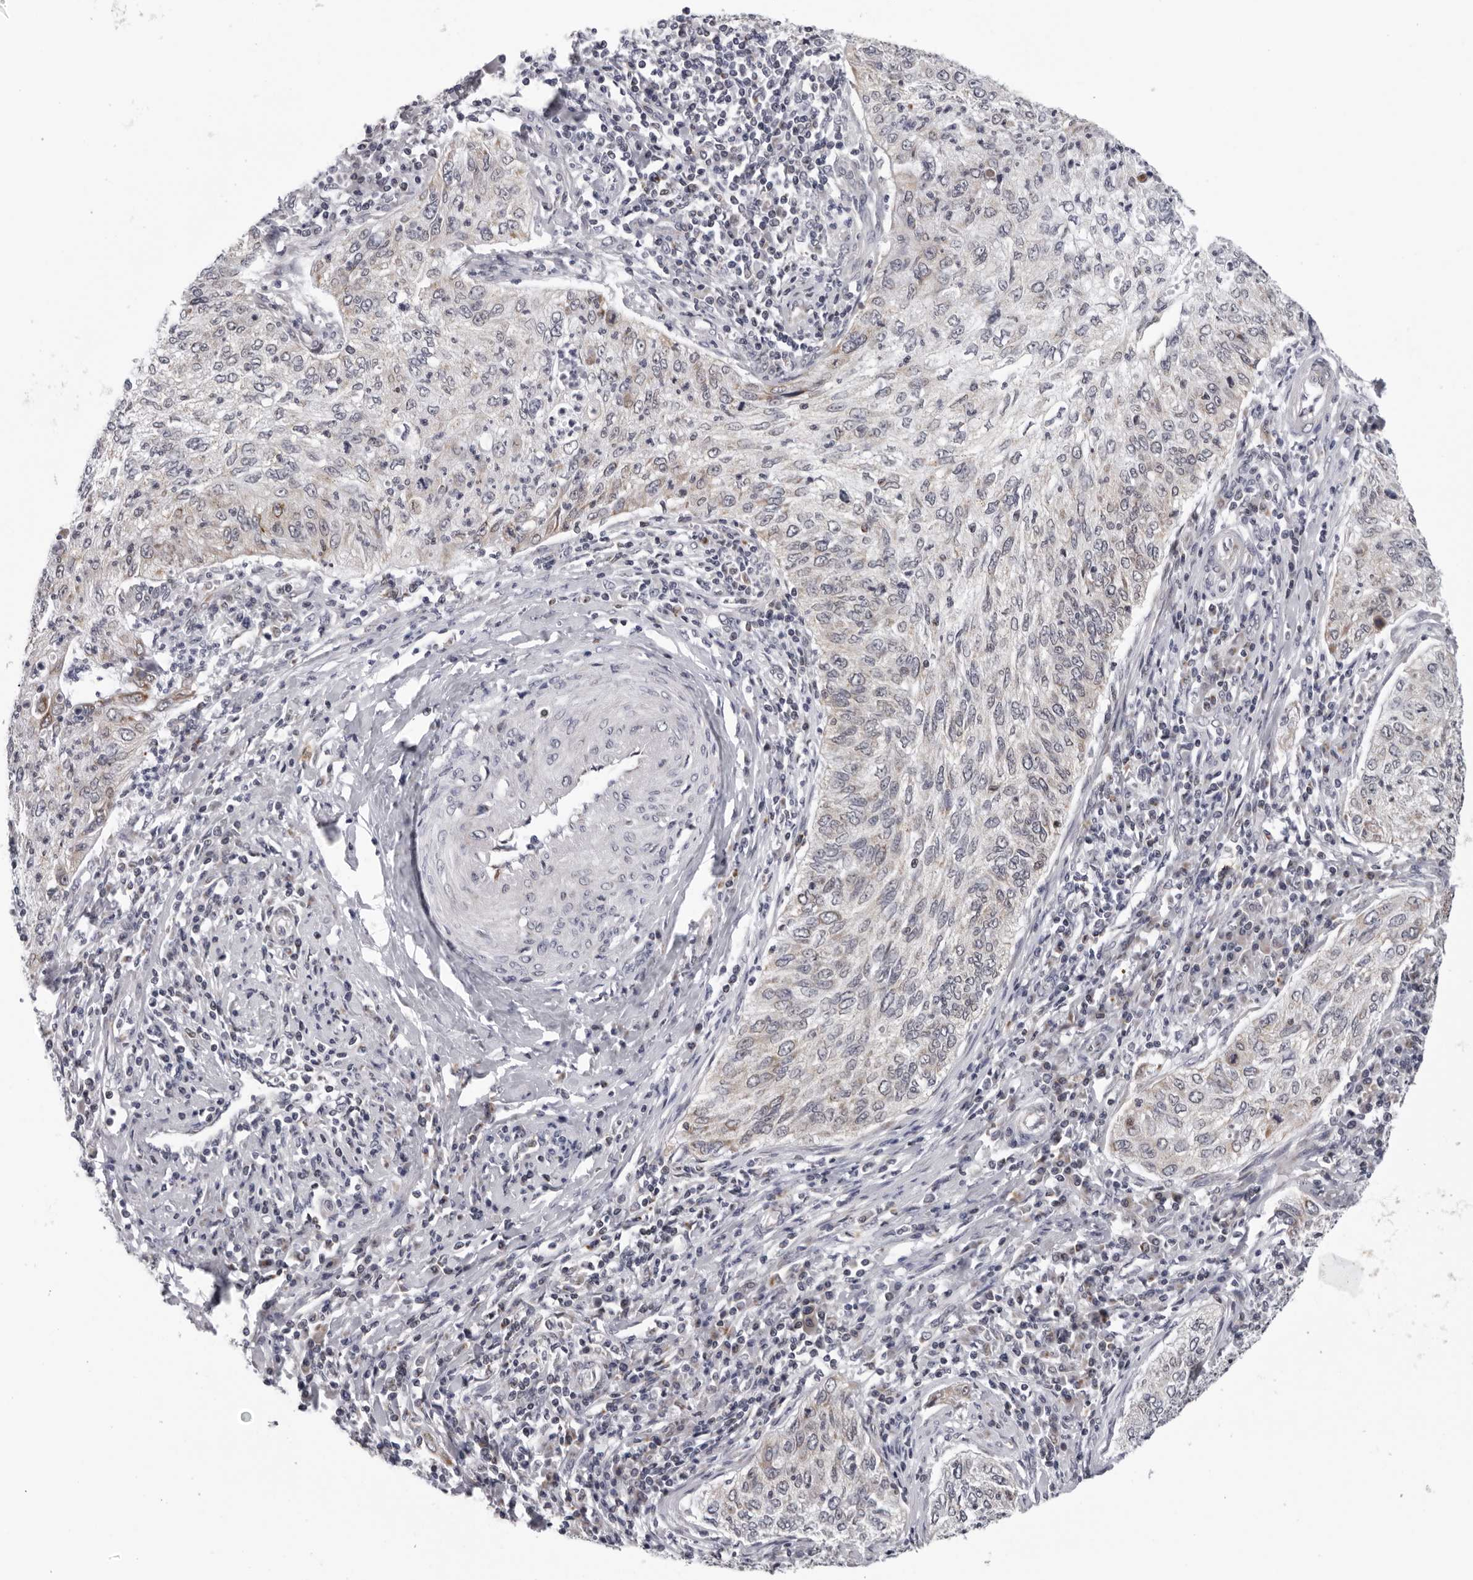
{"staining": {"intensity": "weak", "quantity": "25%-75%", "location": "cytoplasmic/membranous"}, "tissue": "cervical cancer", "cell_type": "Tumor cells", "image_type": "cancer", "snomed": [{"axis": "morphology", "description": "Squamous cell carcinoma, NOS"}, {"axis": "topography", "description": "Cervix"}], "caption": "Human squamous cell carcinoma (cervical) stained with a brown dye demonstrates weak cytoplasmic/membranous positive staining in approximately 25%-75% of tumor cells.", "gene": "CPT2", "patient": {"sex": "female", "age": 30}}